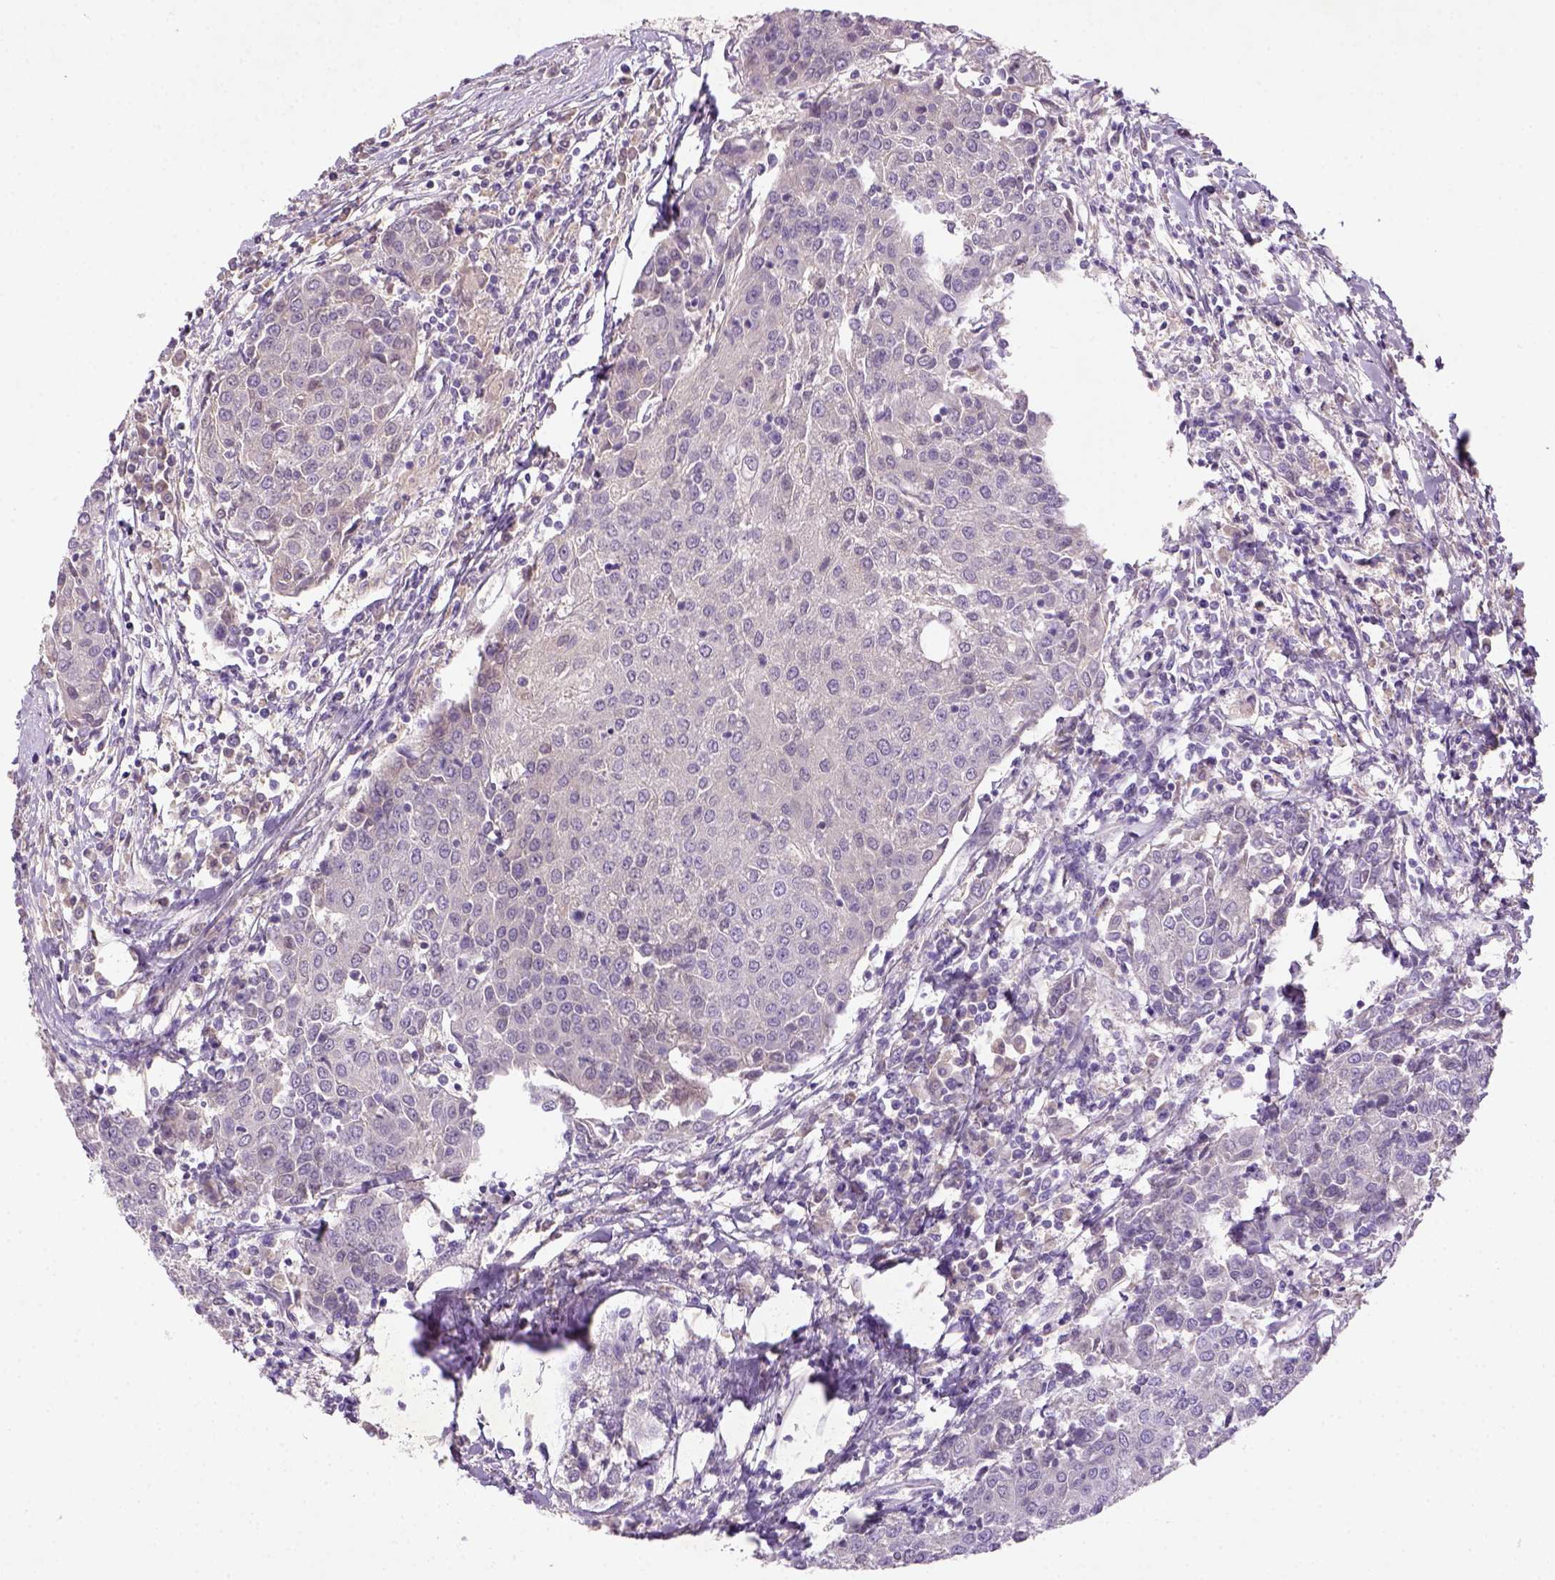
{"staining": {"intensity": "negative", "quantity": "none", "location": "none"}, "tissue": "urothelial cancer", "cell_type": "Tumor cells", "image_type": "cancer", "snomed": [{"axis": "morphology", "description": "Urothelial carcinoma, High grade"}, {"axis": "topography", "description": "Urinary bladder"}], "caption": "Tumor cells are negative for brown protein staining in urothelial carcinoma (high-grade). (Brightfield microscopy of DAB (3,3'-diaminobenzidine) immunohistochemistry at high magnification).", "gene": "NLGN2", "patient": {"sex": "female", "age": 85}}